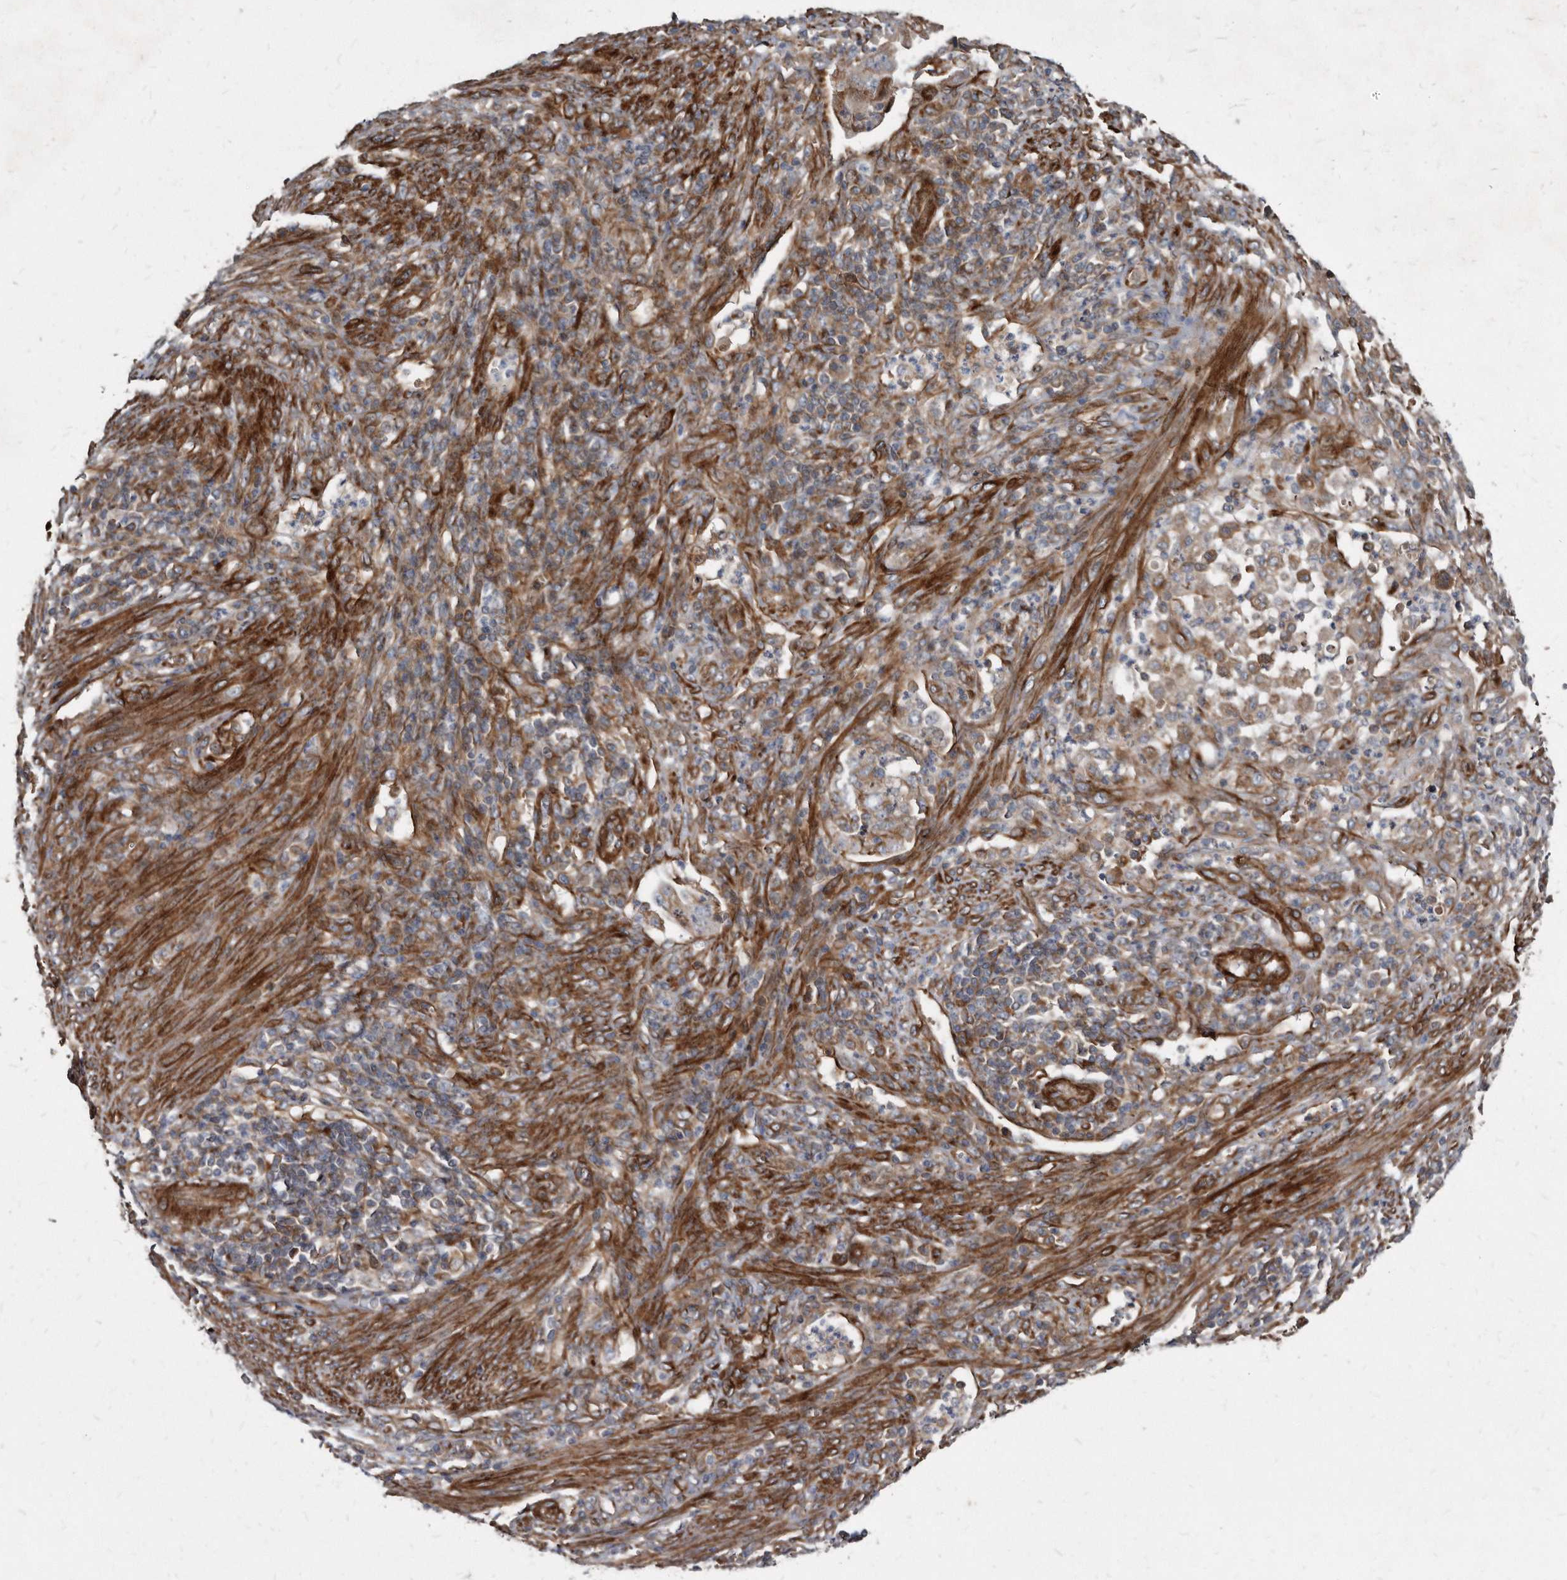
{"staining": {"intensity": "moderate", "quantity": ">75%", "location": "cytoplasmic/membranous"}, "tissue": "endometrial cancer", "cell_type": "Tumor cells", "image_type": "cancer", "snomed": [{"axis": "morphology", "description": "Adenocarcinoma, NOS"}, {"axis": "topography", "description": "Endometrium"}], "caption": "Immunohistochemistry (DAB) staining of human endometrial adenocarcinoma shows moderate cytoplasmic/membranous protein positivity in about >75% of tumor cells. Using DAB (brown) and hematoxylin (blue) stains, captured at high magnification using brightfield microscopy.", "gene": "KCTD20", "patient": {"sex": "female", "age": 51}}